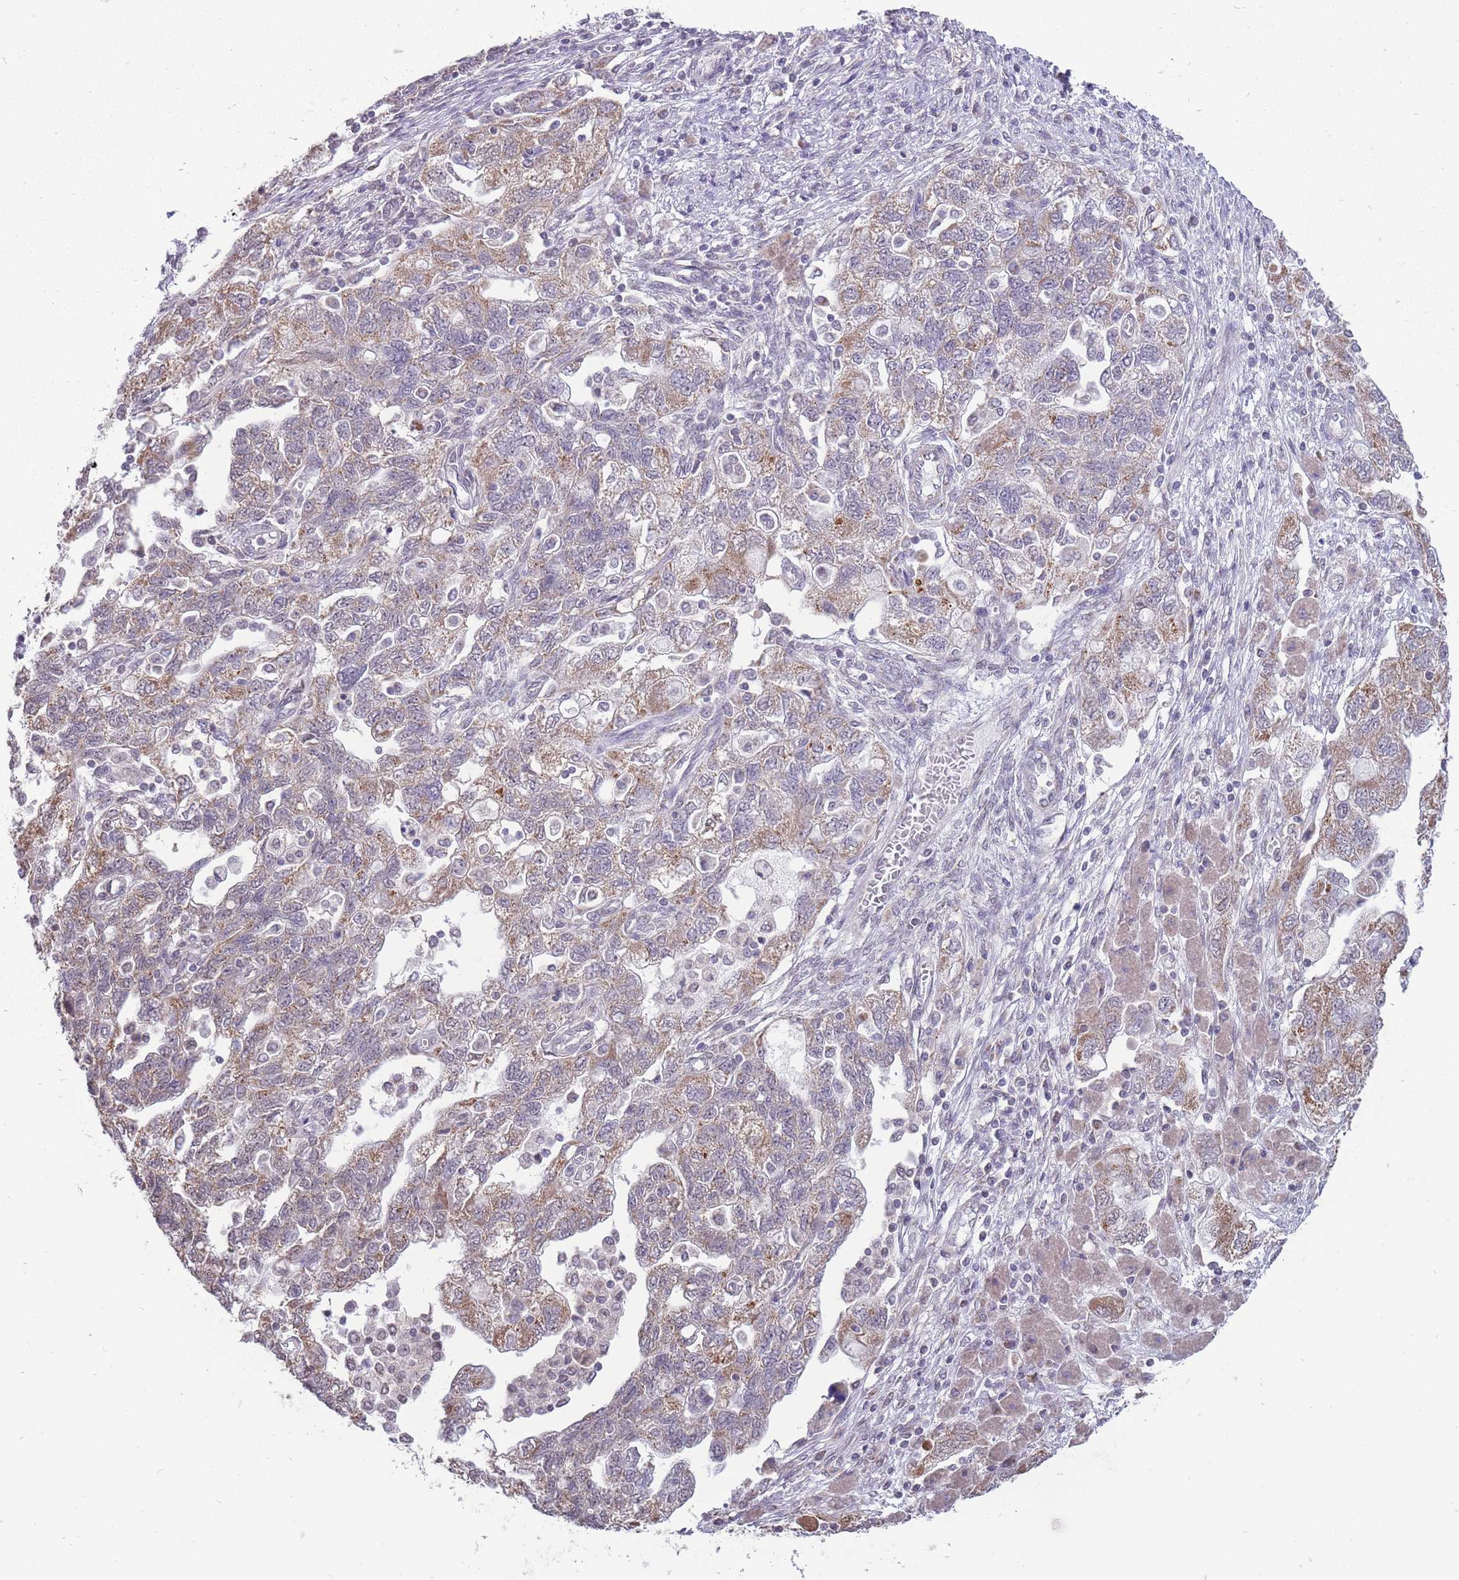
{"staining": {"intensity": "weak", "quantity": "25%-75%", "location": "cytoplasmic/membranous"}, "tissue": "ovarian cancer", "cell_type": "Tumor cells", "image_type": "cancer", "snomed": [{"axis": "morphology", "description": "Carcinoma, NOS"}, {"axis": "morphology", "description": "Cystadenocarcinoma, serous, NOS"}, {"axis": "topography", "description": "Ovary"}], "caption": "Ovarian cancer stained with IHC exhibits weak cytoplasmic/membranous positivity in approximately 25%-75% of tumor cells.", "gene": "NELL1", "patient": {"sex": "female", "age": 69}}